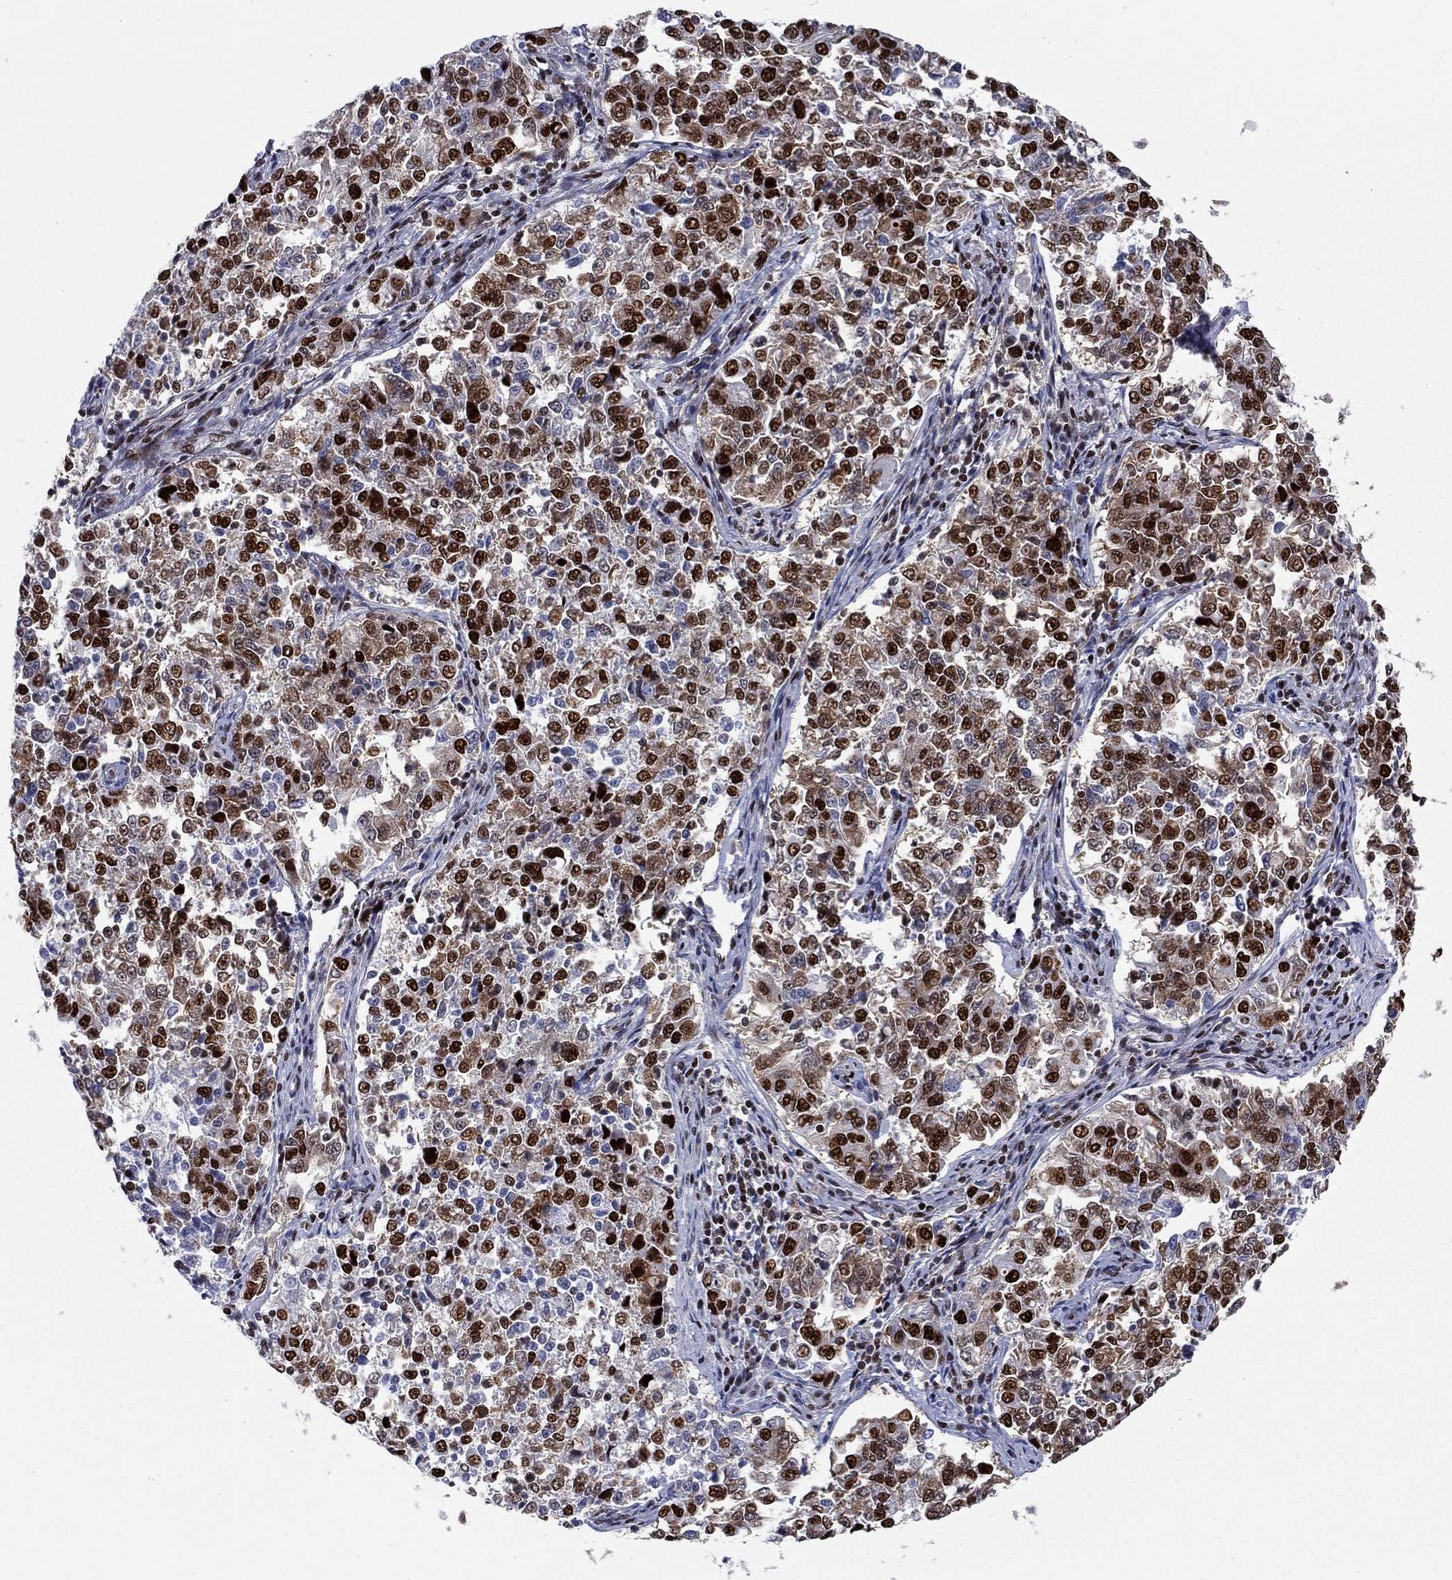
{"staining": {"intensity": "strong", "quantity": "25%-75%", "location": "nuclear"}, "tissue": "endometrial cancer", "cell_type": "Tumor cells", "image_type": "cancer", "snomed": [{"axis": "morphology", "description": "Adenocarcinoma, NOS"}, {"axis": "topography", "description": "Endometrium"}], "caption": "High-magnification brightfield microscopy of endometrial cancer (adenocarcinoma) stained with DAB (3,3'-diaminobenzidine) (brown) and counterstained with hematoxylin (blue). tumor cells exhibit strong nuclear staining is identified in approximately25%-75% of cells.", "gene": "RPRD1B", "patient": {"sex": "female", "age": 43}}